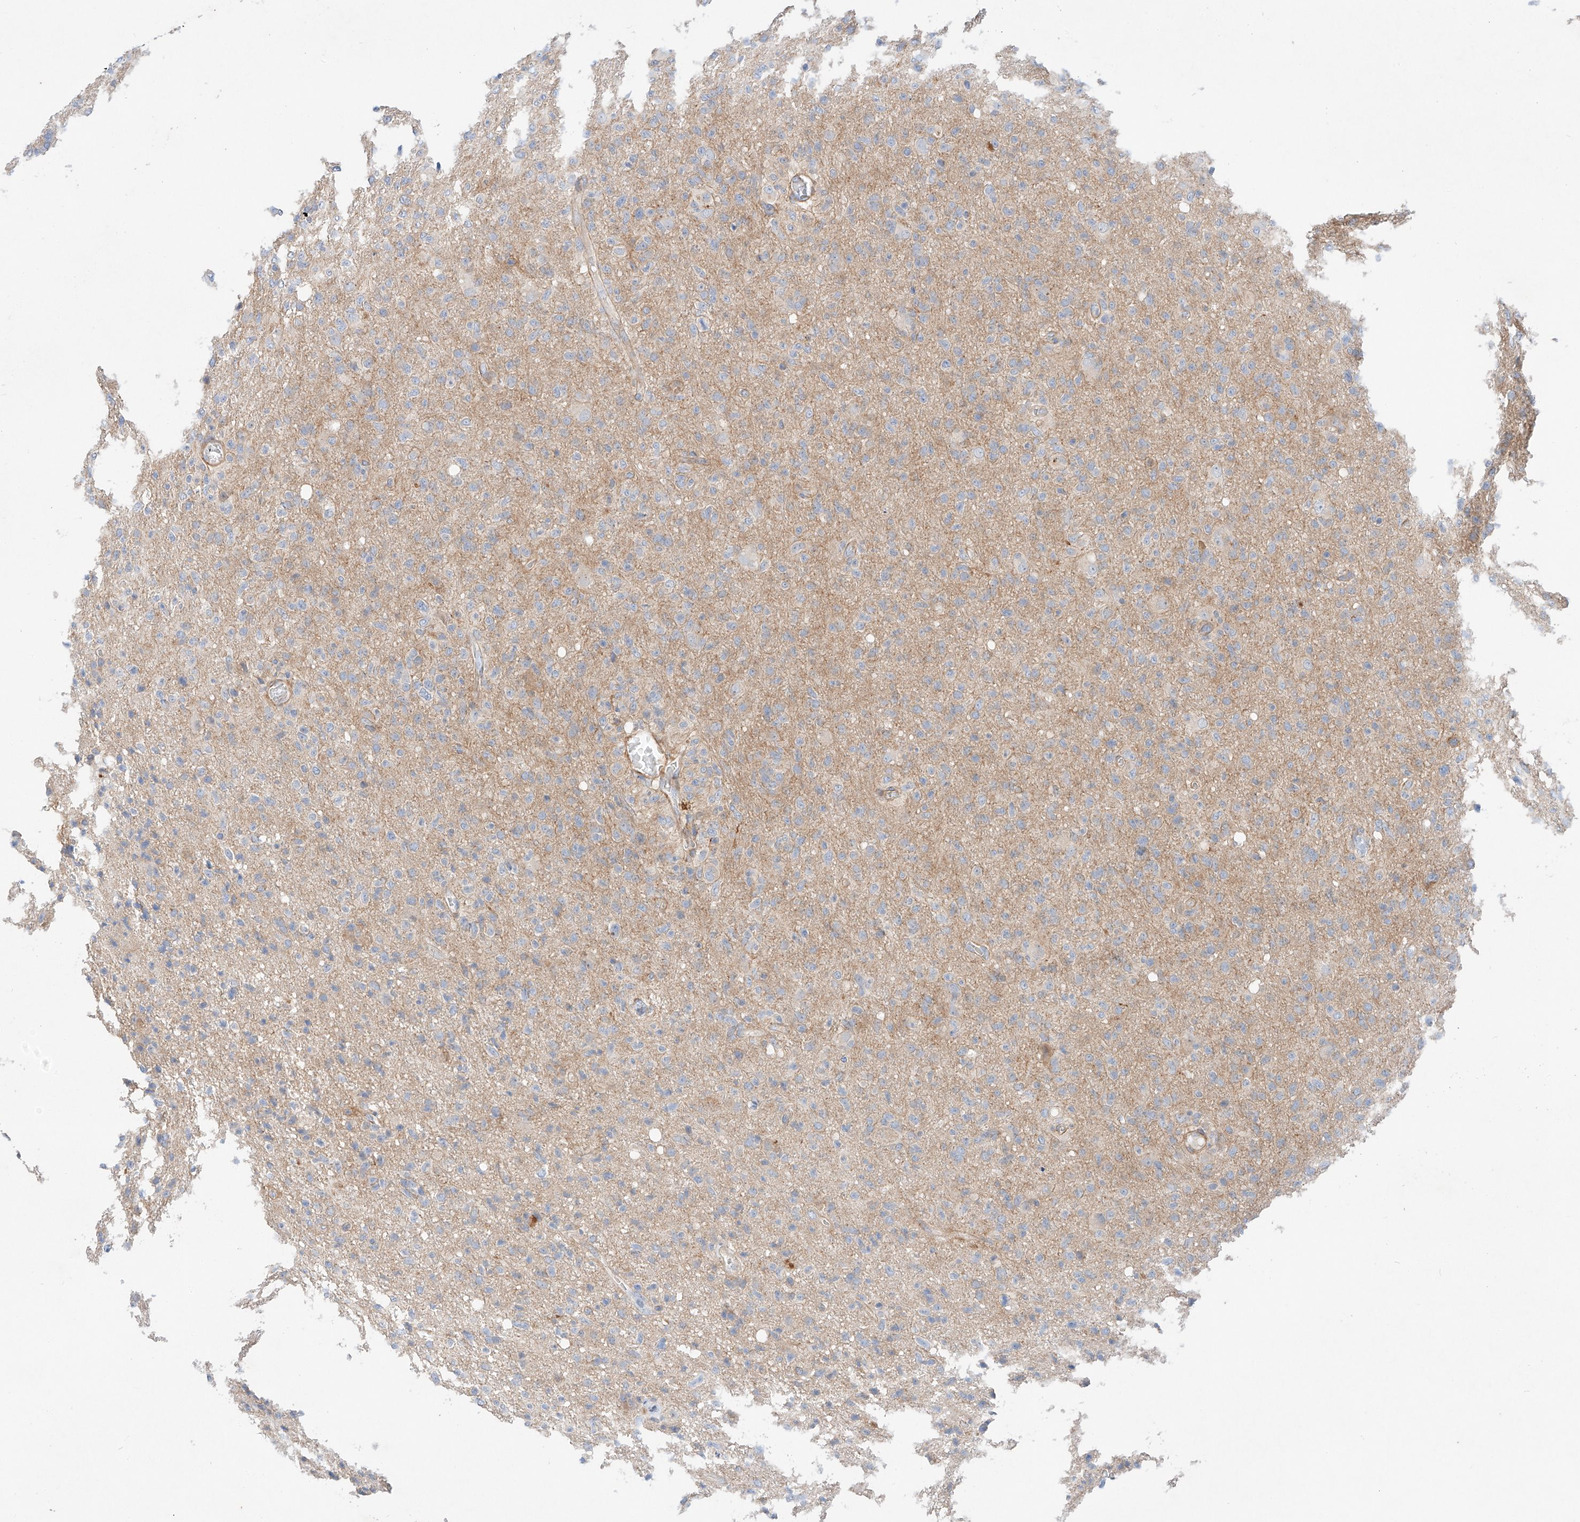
{"staining": {"intensity": "negative", "quantity": "none", "location": "none"}, "tissue": "glioma", "cell_type": "Tumor cells", "image_type": "cancer", "snomed": [{"axis": "morphology", "description": "Glioma, malignant, High grade"}, {"axis": "topography", "description": "Brain"}], "caption": "Immunohistochemistry (IHC) micrograph of neoplastic tissue: glioma stained with DAB (3,3'-diaminobenzidine) displays no significant protein expression in tumor cells.", "gene": "MINDY4", "patient": {"sex": "female", "age": 57}}